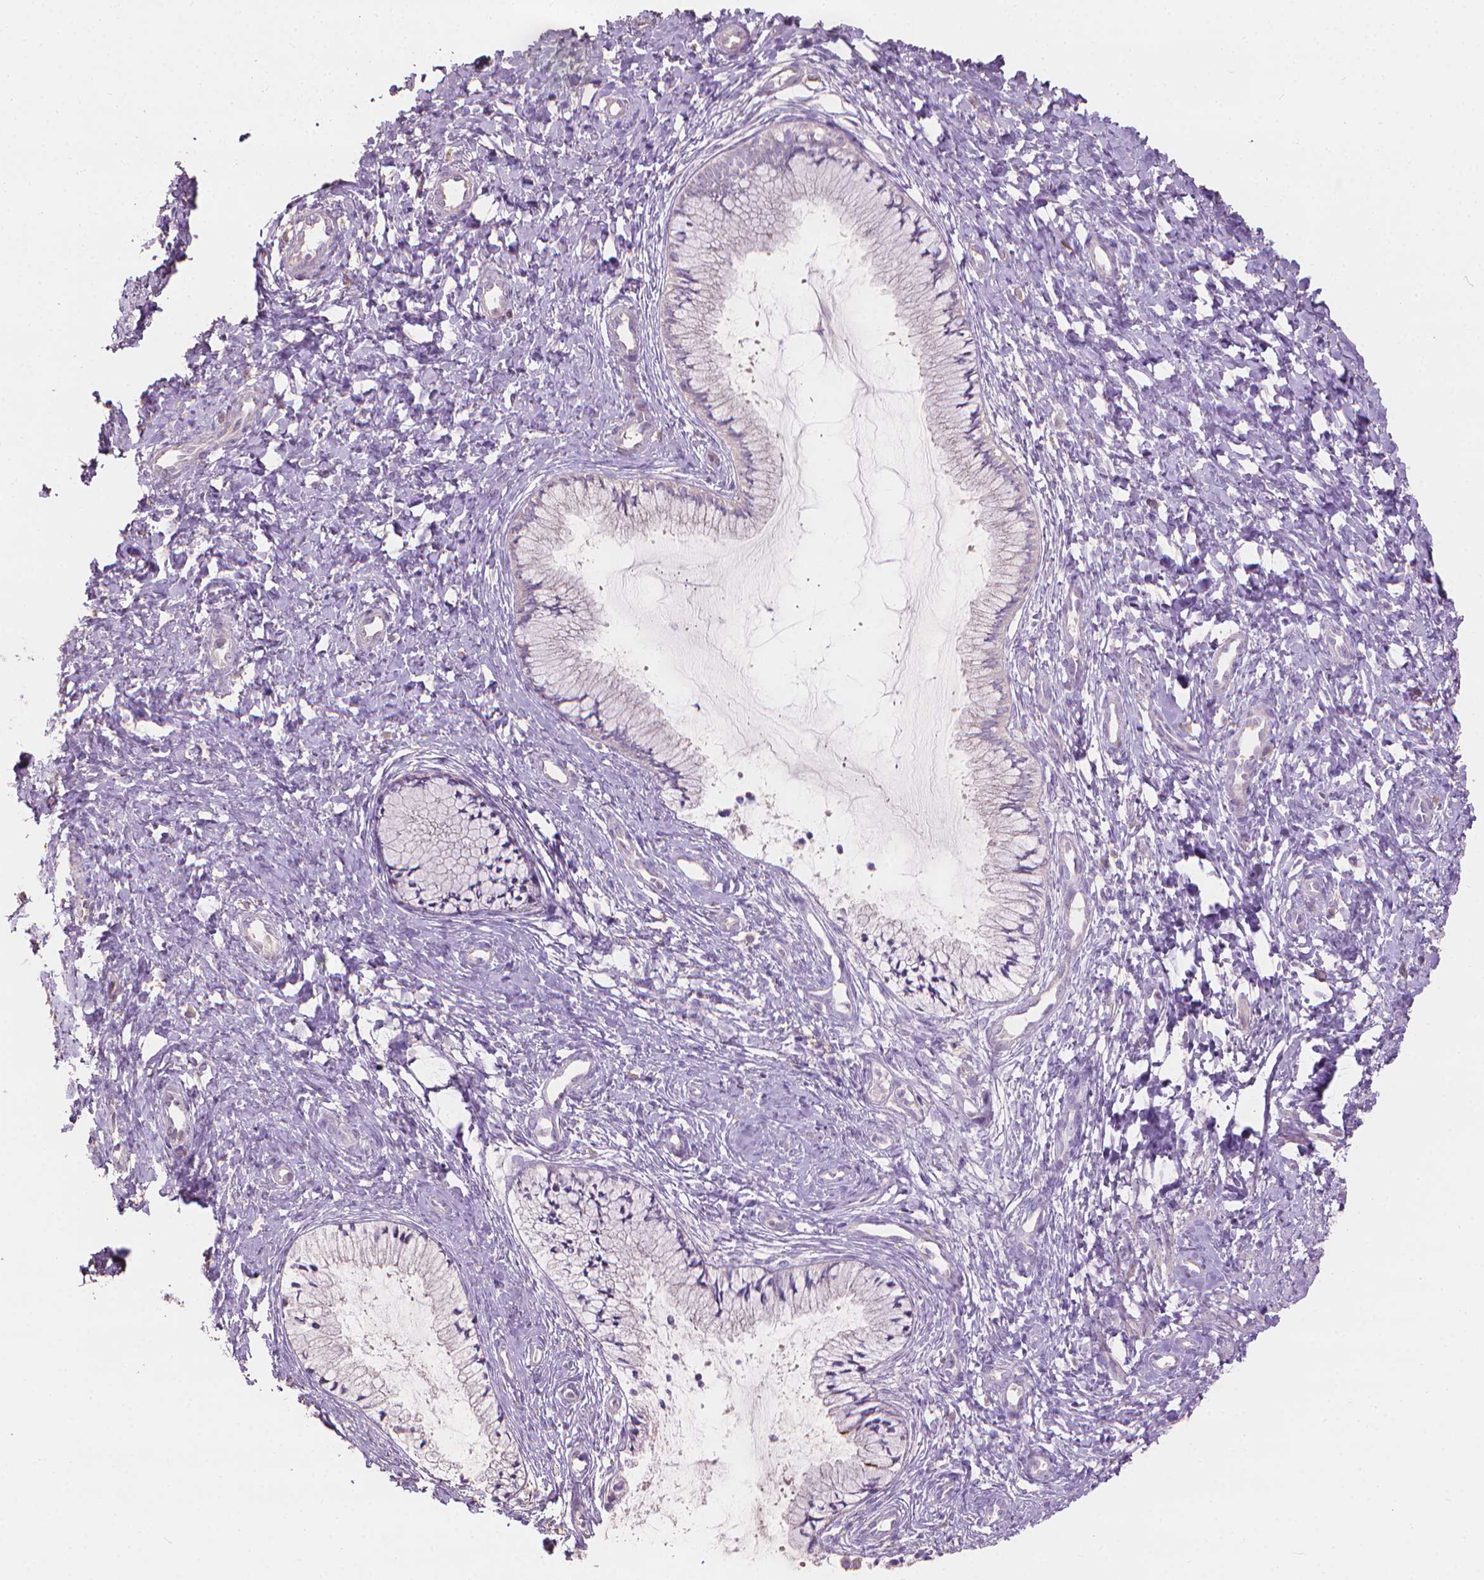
{"staining": {"intensity": "negative", "quantity": "none", "location": "none"}, "tissue": "cervix", "cell_type": "Glandular cells", "image_type": "normal", "snomed": [{"axis": "morphology", "description": "Normal tissue, NOS"}, {"axis": "topography", "description": "Cervix"}], "caption": "DAB immunohistochemical staining of unremarkable cervix shows no significant staining in glandular cells. The staining is performed using DAB brown chromogen with nuclei counter-stained in using hematoxylin.", "gene": "CABCOCO1", "patient": {"sex": "female", "age": 37}}